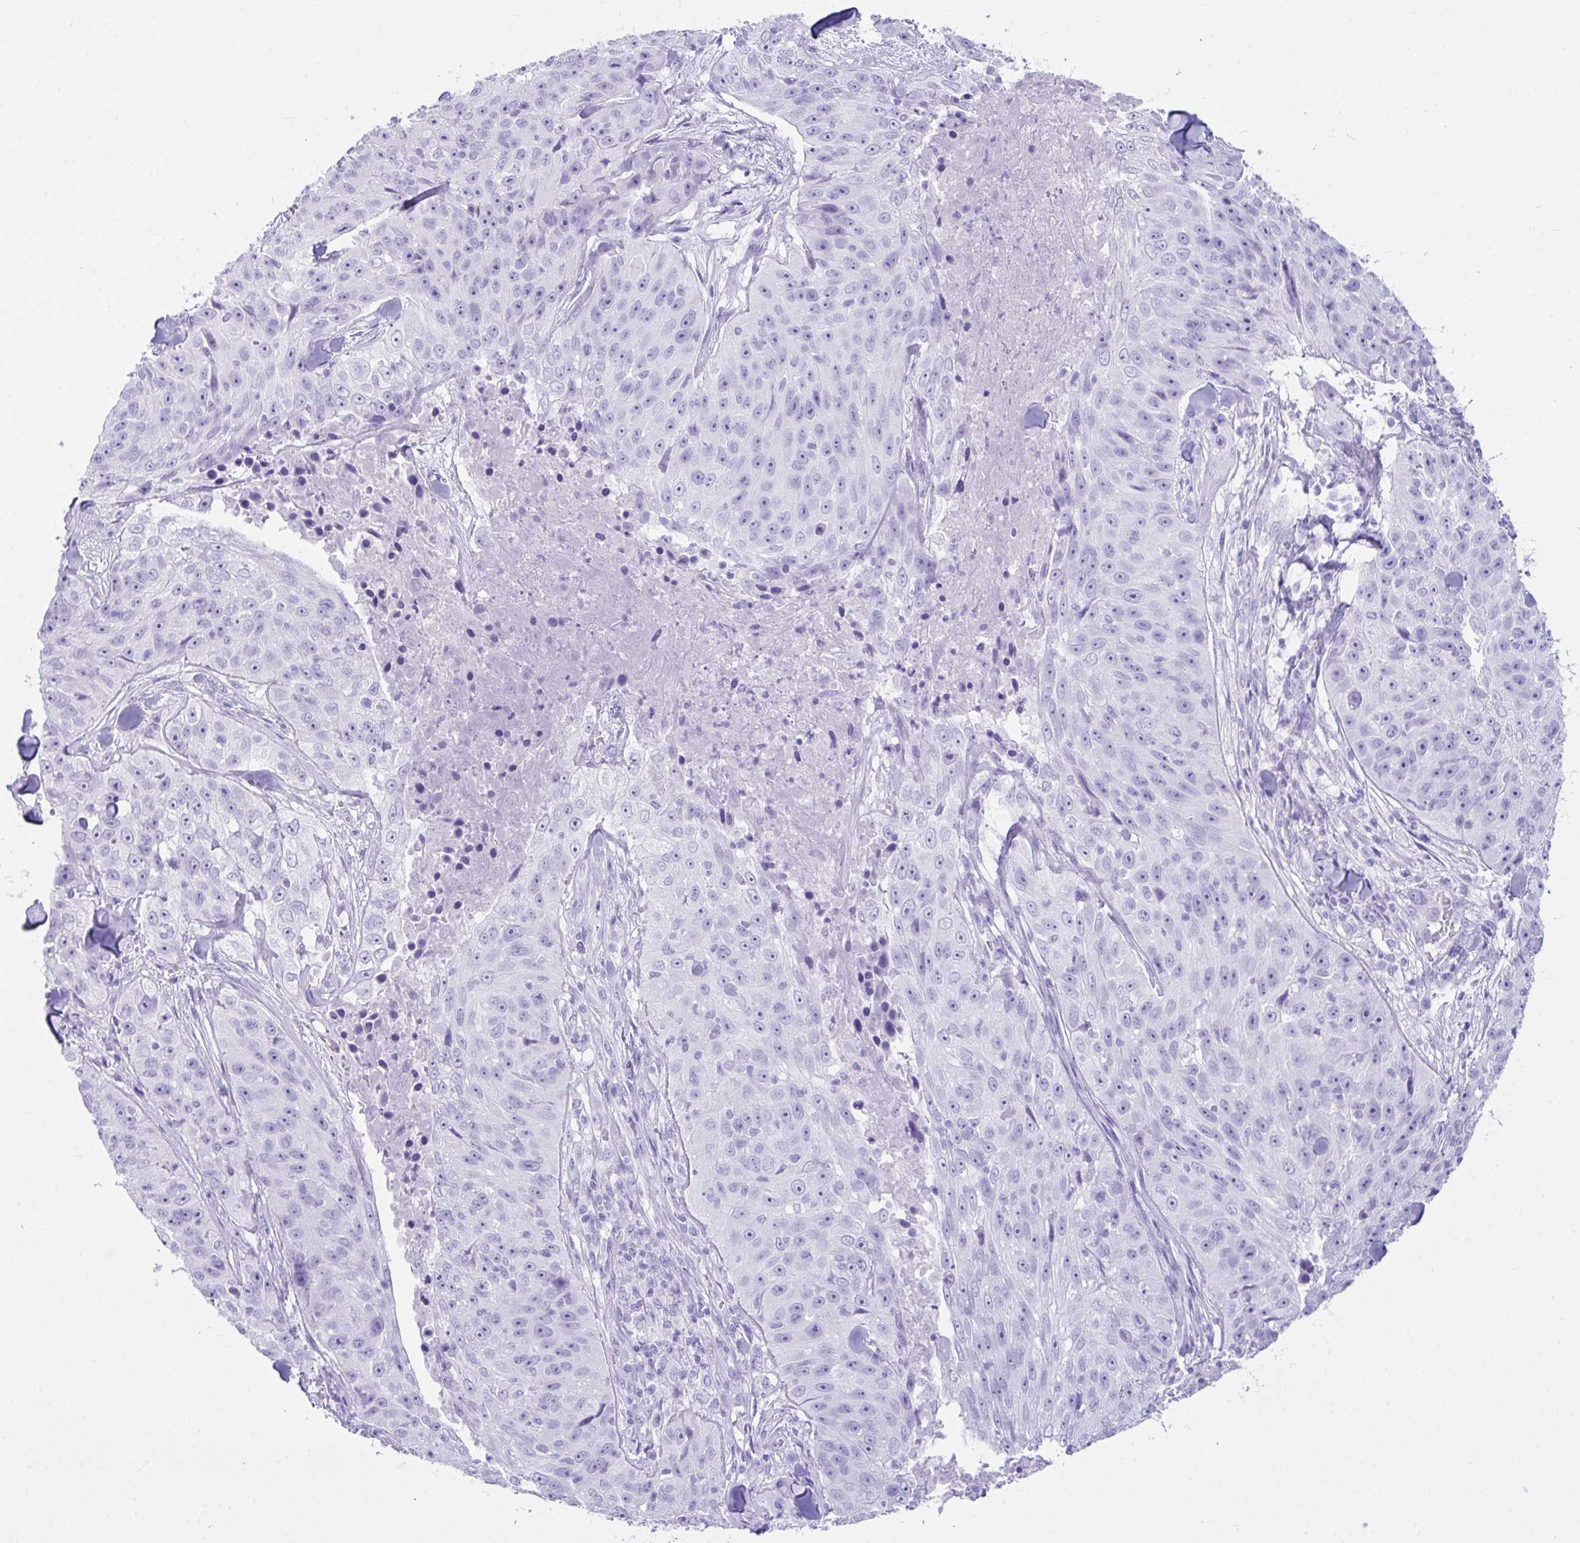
{"staining": {"intensity": "negative", "quantity": "none", "location": "none"}, "tissue": "skin cancer", "cell_type": "Tumor cells", "image_type": "cancer", "snomed": [{"axis": "morphology", "description": "Squamous cell carcinoma, NOS"}, {"axis": "topography", "description": "Skin"}], "caption": "The immunohistochemistry (IHC) photomicrograph has no significant staining in tumor cells of skin squamous cell carcinoma tissue.", "gene": "LGALS4", "patient": {"sex": "female", "age": 87}}